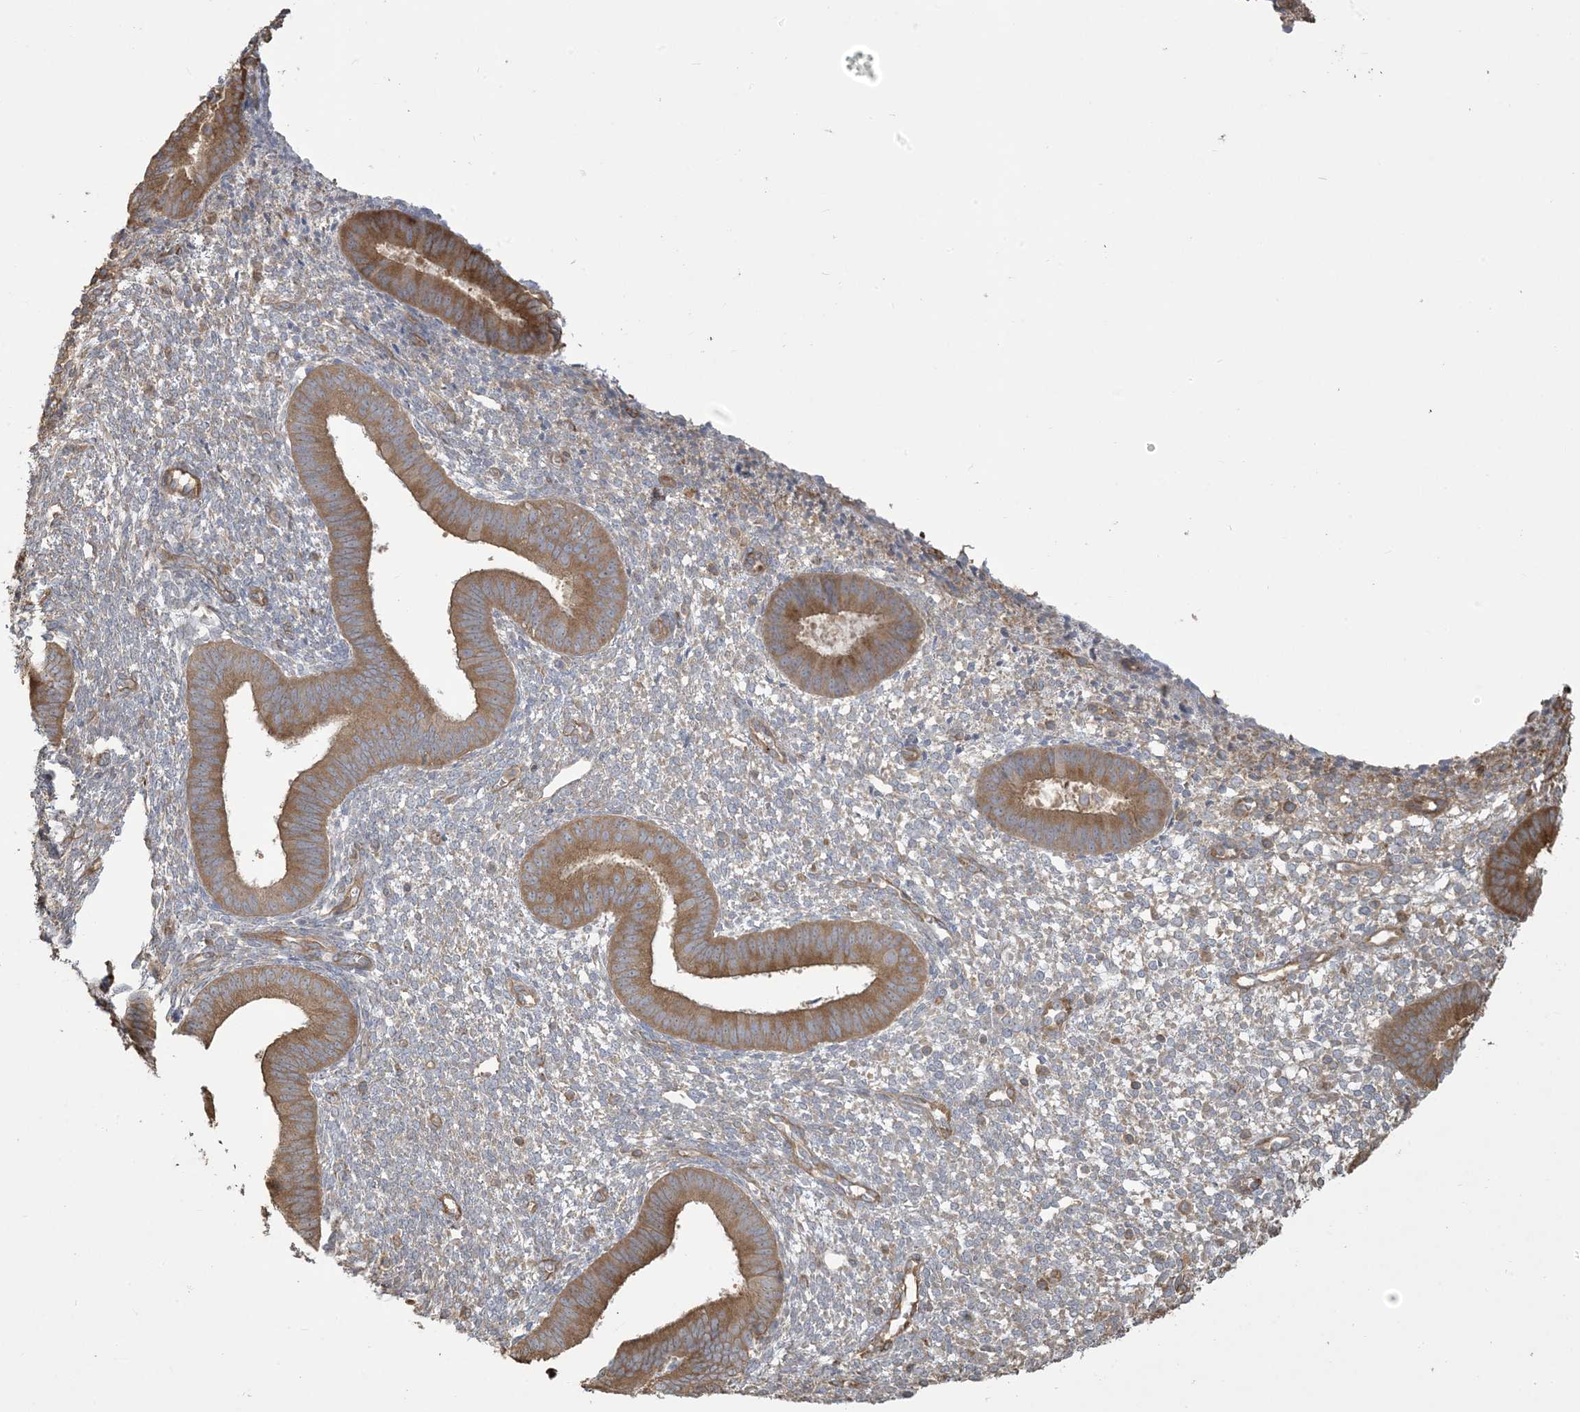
{"staining": {"intensity": "negative", "quantity": "none", "location": "none"}, "tissue": "endometrium", "cell_type": "Cells in endometrial stroma", "image_type": "normal", "snomed": [{"axis": "morphology", "description": "Normal tissue, NOS"}, {"axis": "topography", "description": "Endometrium"}], "caption": "Human endometrium stained for a protein using immunohistochemistry exhibits no staining in cells in endometrial stroma.", "gene": "KLHL18", "patient": {"sex": "female", "age": 46}}